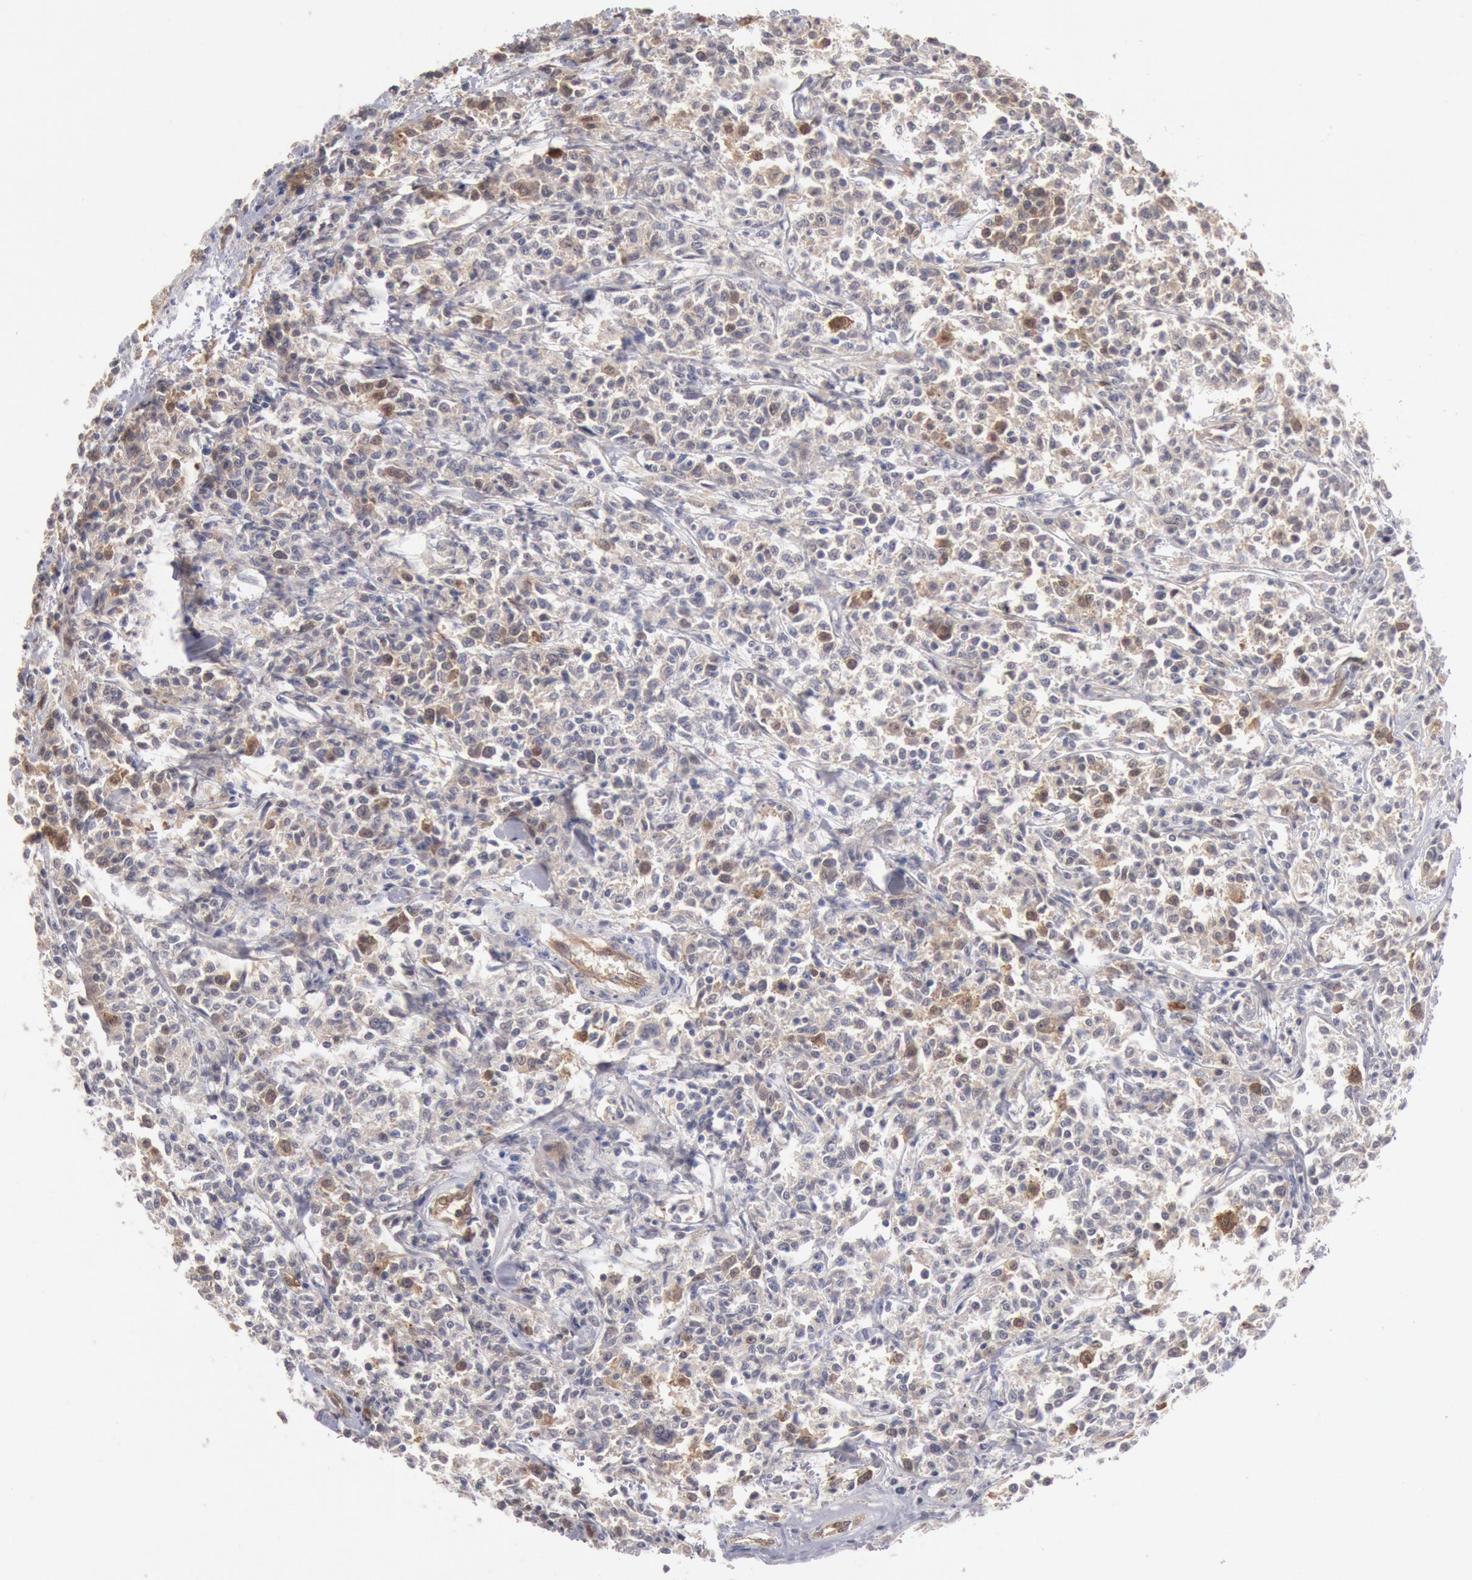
{"staining": {"intensity": "weak", "quantity": "25%-75%", "location": "cytoplasmic/membranous"}, "tissue": "lymphoma", "cell_type": "Tumor cells", "image_type": "cancer", "snomed": [{"axis": "morphology", "description": "Malignant lymphoma, non-Hodgkin's type, Low grade"}, {"axis": "topography", "description": "Small intestine"}], "caption": "There is low levels of weak cytoplasmic/membranous staining in tumor cells of low-grade malignant lymphoma, non-Hodgkin's type, as demonstrated by immunohistochemical staining (brown color).", "gene": "DNAJA1", "patient": {"sex": "female", "age": 59}}